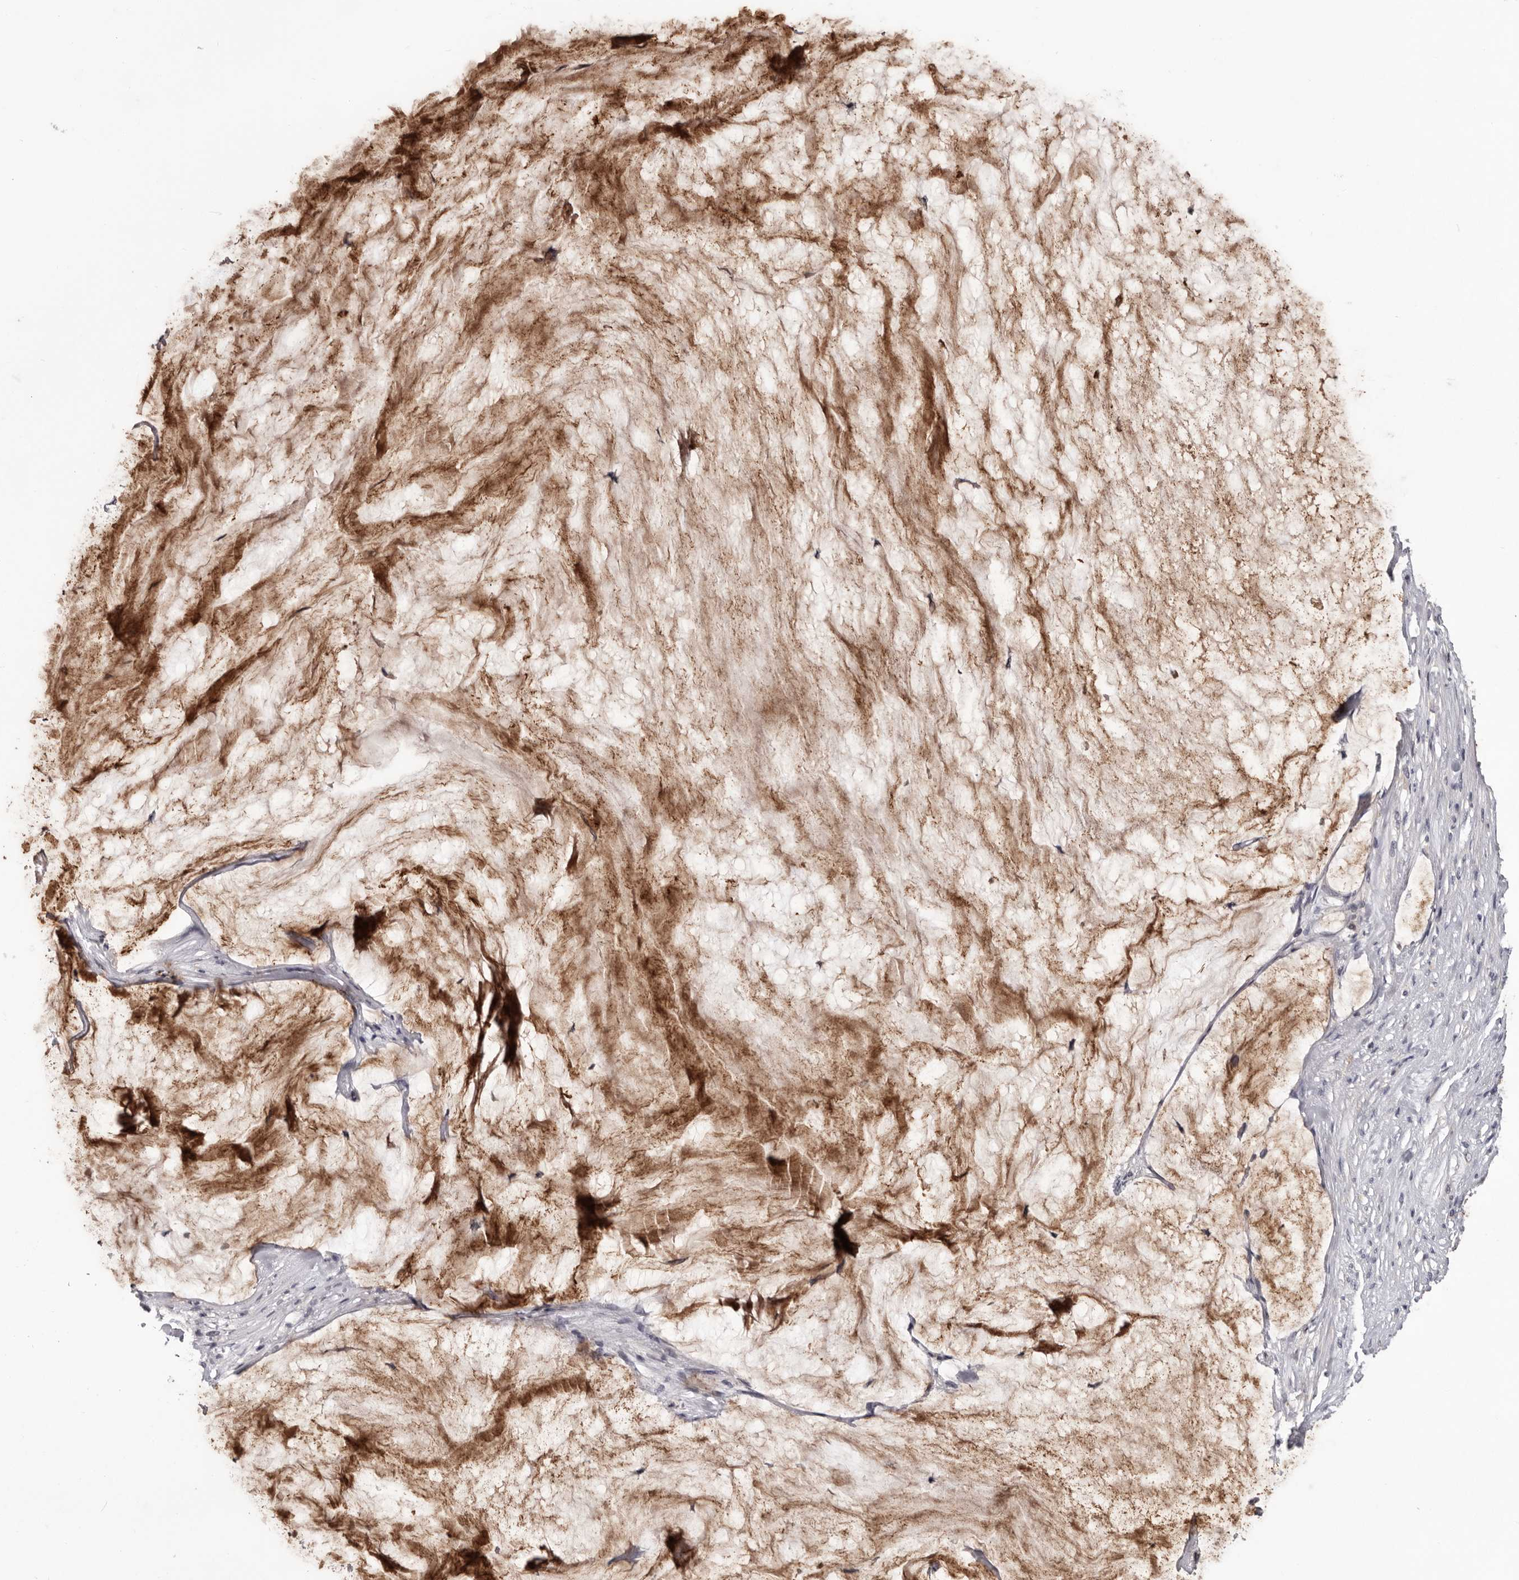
{"staining": {"intensity": "strong", "quantity": ">75%", "location": "cytoplasmic/membranous"}, "tissue": "pancreatic cancer", "cell_type": "Tumor cells", "image_type": "cancer", "snomed": [{"axis": "morphology", "description": "Adenocarcinoma, NOS"}, {"axis": "topography", "description": "Pancreas"}], "caption": "About >75% of tumor cells in pancreatic adenocarcinoma display strong cytoplasmic/membranous protein staining as visualized by brown immunohistochemical staining.", "gene": "LPAR6", "patient": {"sex": "male", "age": 41}}